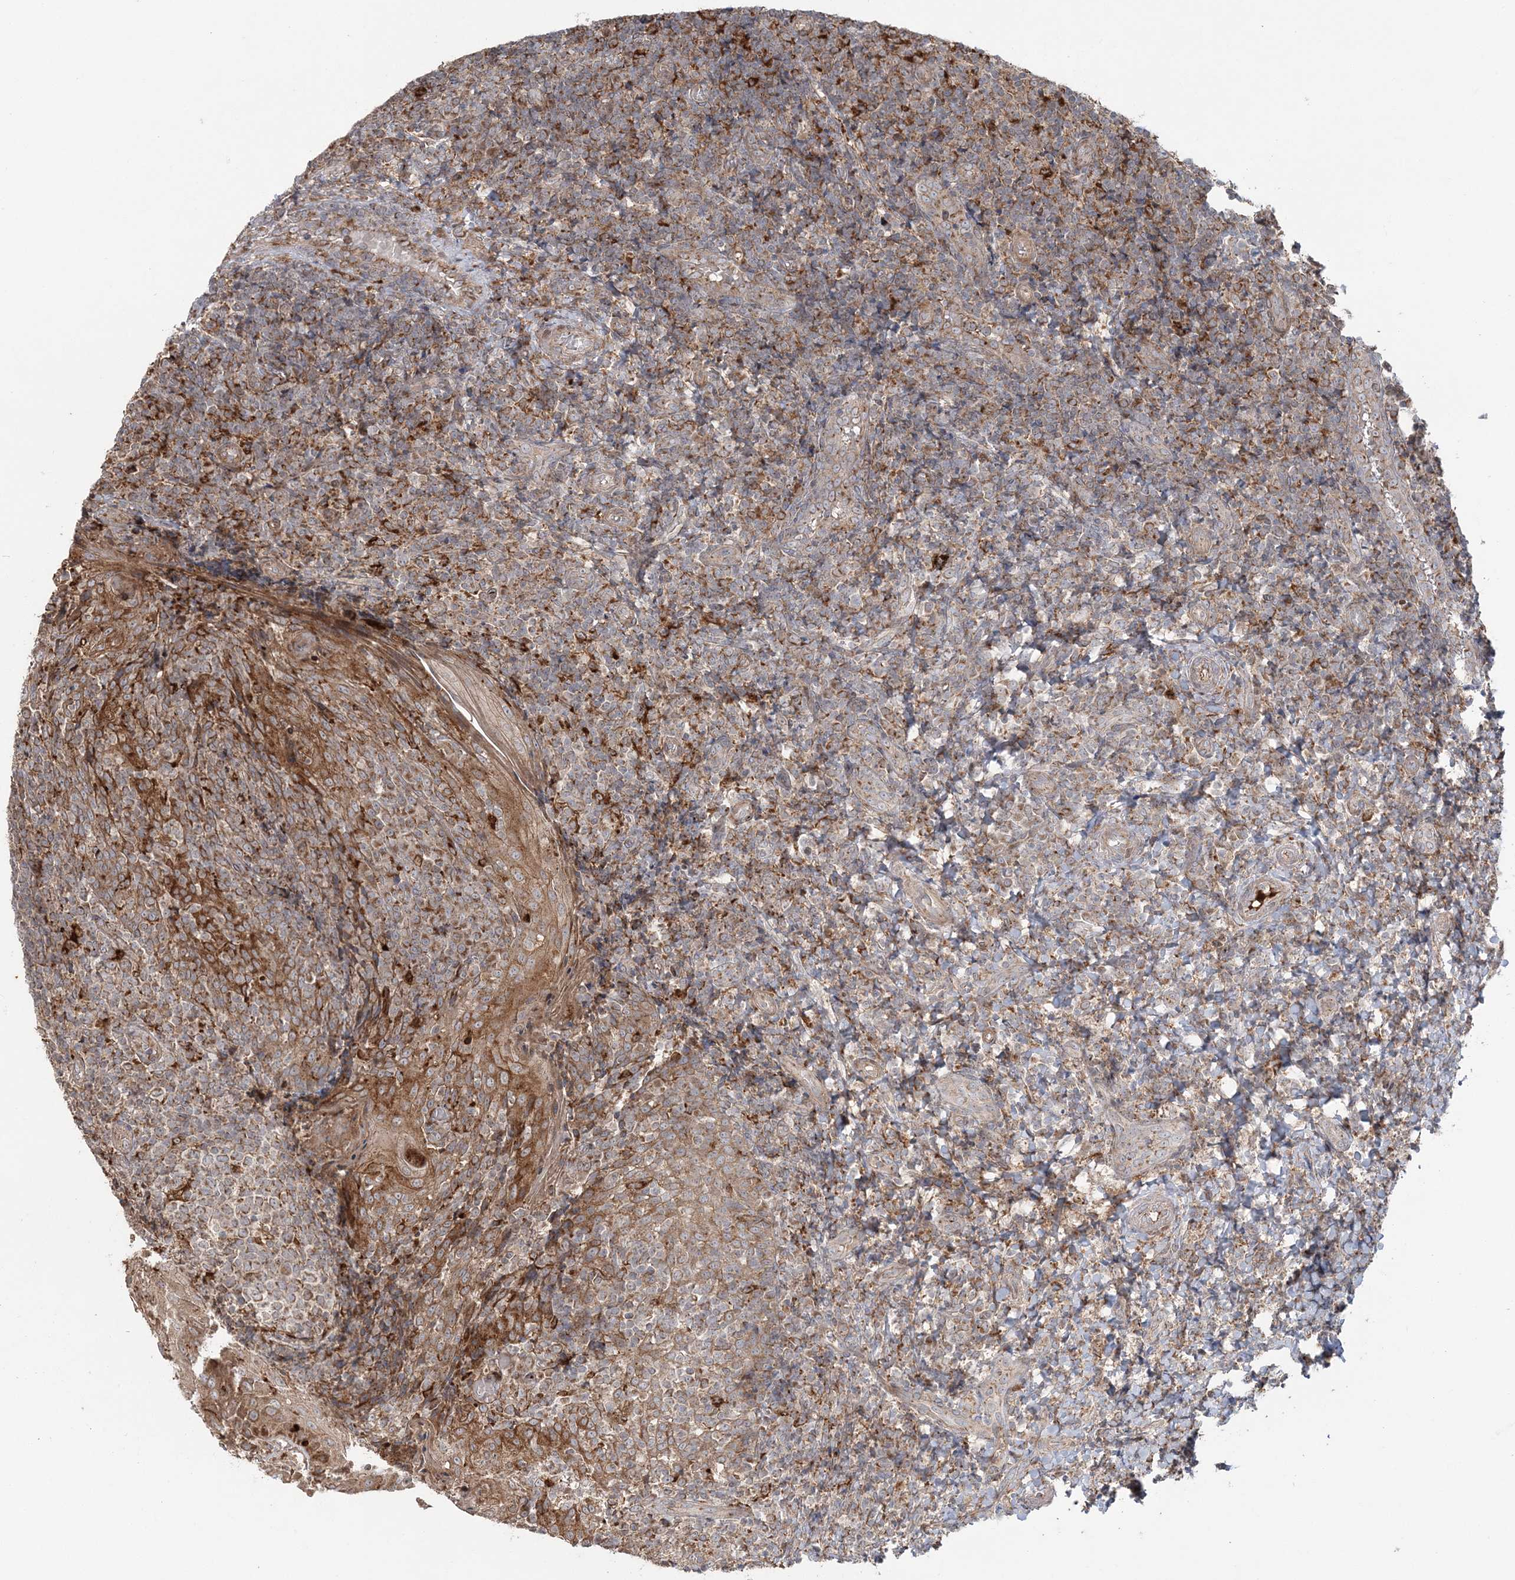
{"staining": {"intensity": "moderate", "quantity": "<25%", "location": "cytoplasmic/membranous"}, "tissue": "tonsil", "cell_type": "Germinal center cells", "image_type": "normal", "snomed": [{"axis": "morphology", "description": "Normal tissue, NOS"}, {"axis": "topography", "description": "Tonsil"}], "caption": "Immunohistochemistry histopathology image of normal tonsil: human tonsil stained using immunohistochemistry reveals low levels of moderate protein expression localized specifically in the cytoplasmic/membranous of germinal center cells, appearing as a cytoplasmic/membranous brown color.", "gene": "ABCC3", "patient": {"sex": "female", "age": 19}}